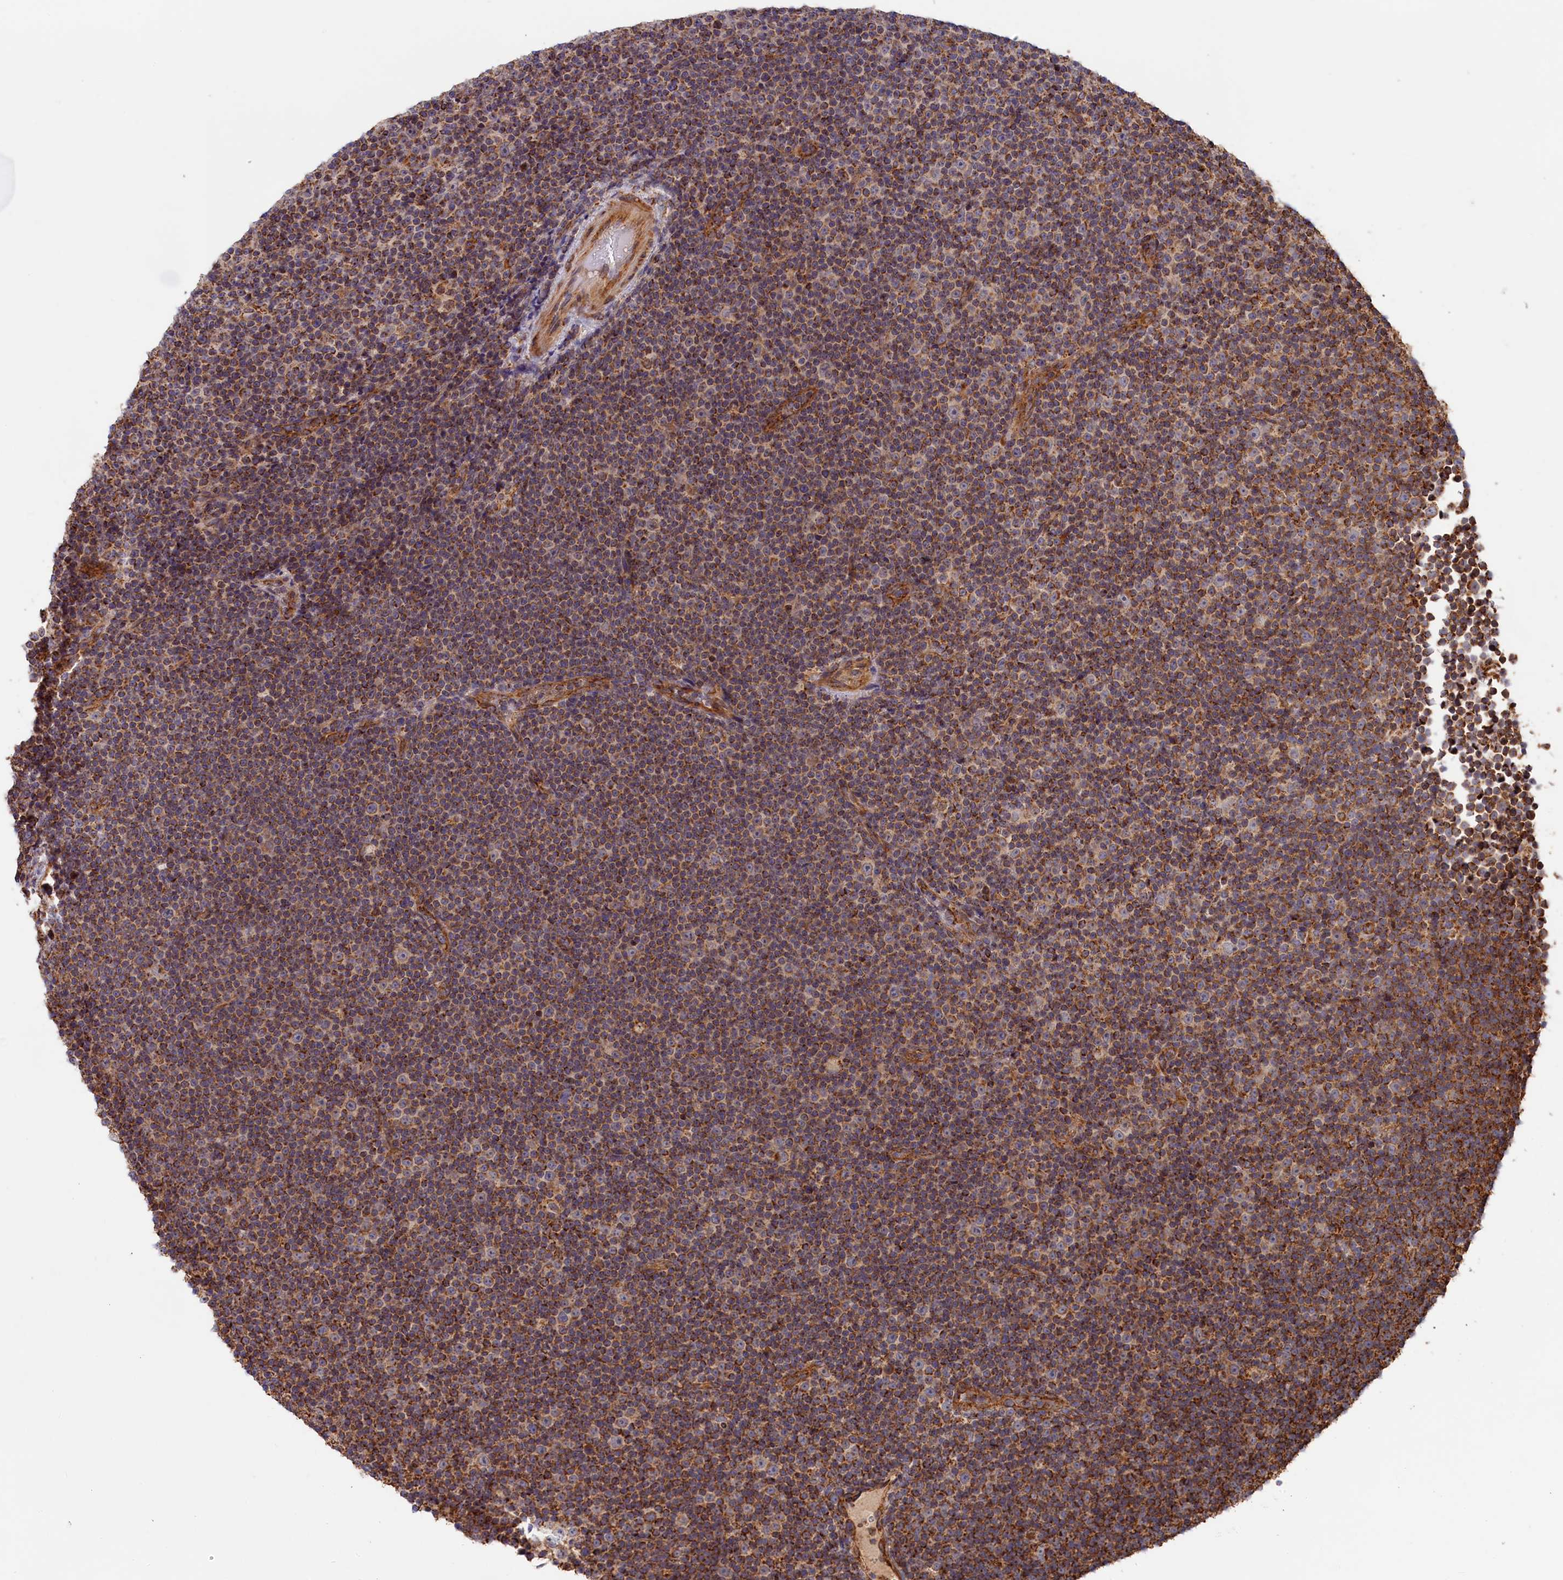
{"staining": {"intensity": "moderate", "quantity": ">75%", "location": "cytoplasmic/membranous"}, "tissue": "lymphoma", "cell_type": "Tumor cells", "image_type": "cancer", "snomed": [{"axis": "morphology", "description": "Malignant lymphoma, non-Hodgkin's type, Low grade"}, {"axis": "topography", "description": "Lymph node"}], "caption": "Immunohistochemical staining of human lymphoma demonstrates moderate cytoplasmic/membranous protein positivity in about >75% of tumor cells. (Brightfield microscopy of DAB IHC at high magnification).", "gene": "MACROD1", "patient": {"sex": "female", "age": 67}}